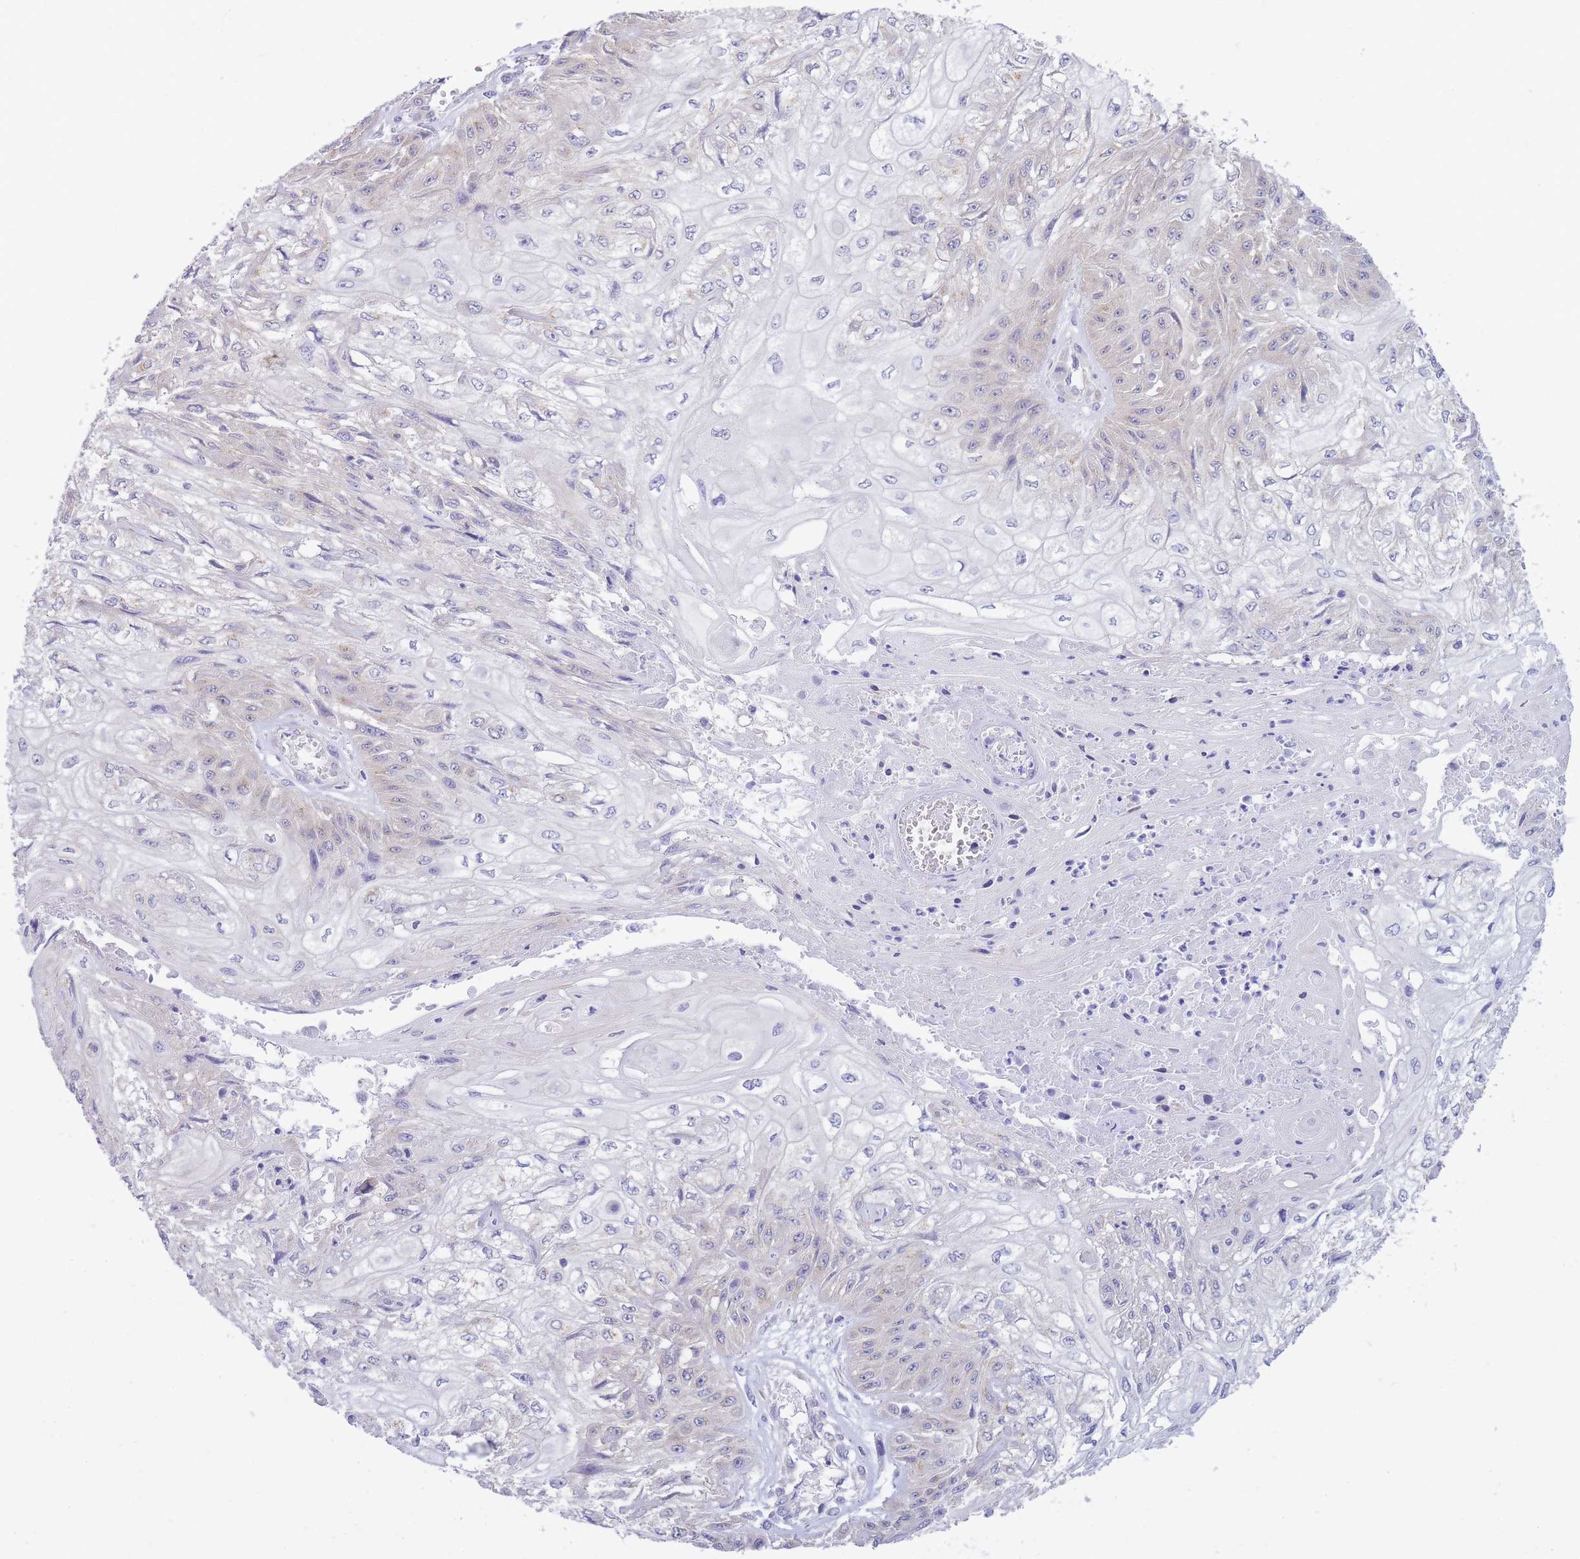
{"staining": {"intensity": "negative", "quantity": "none", "location": "none"}, "tissue": "skin cancer", "cell_type": "Tumor cells", "image_type": "cancer", "snomed": [{"axis": "morphology", "description": "Squamous cell carcinoma, NOS"}, {"axis": "morphology", "description": "Squamous cell carcinoma, metastatic, NOS"}, {"axis": "topography", "description": "Skin"}, {"axis": "topography", "description": "Lymph node"}], "caption": "Tumor cells show no significant positivity in skin cancer.", "gene": "SUGT1", "patient": {"sex": "male", "age": 75}}